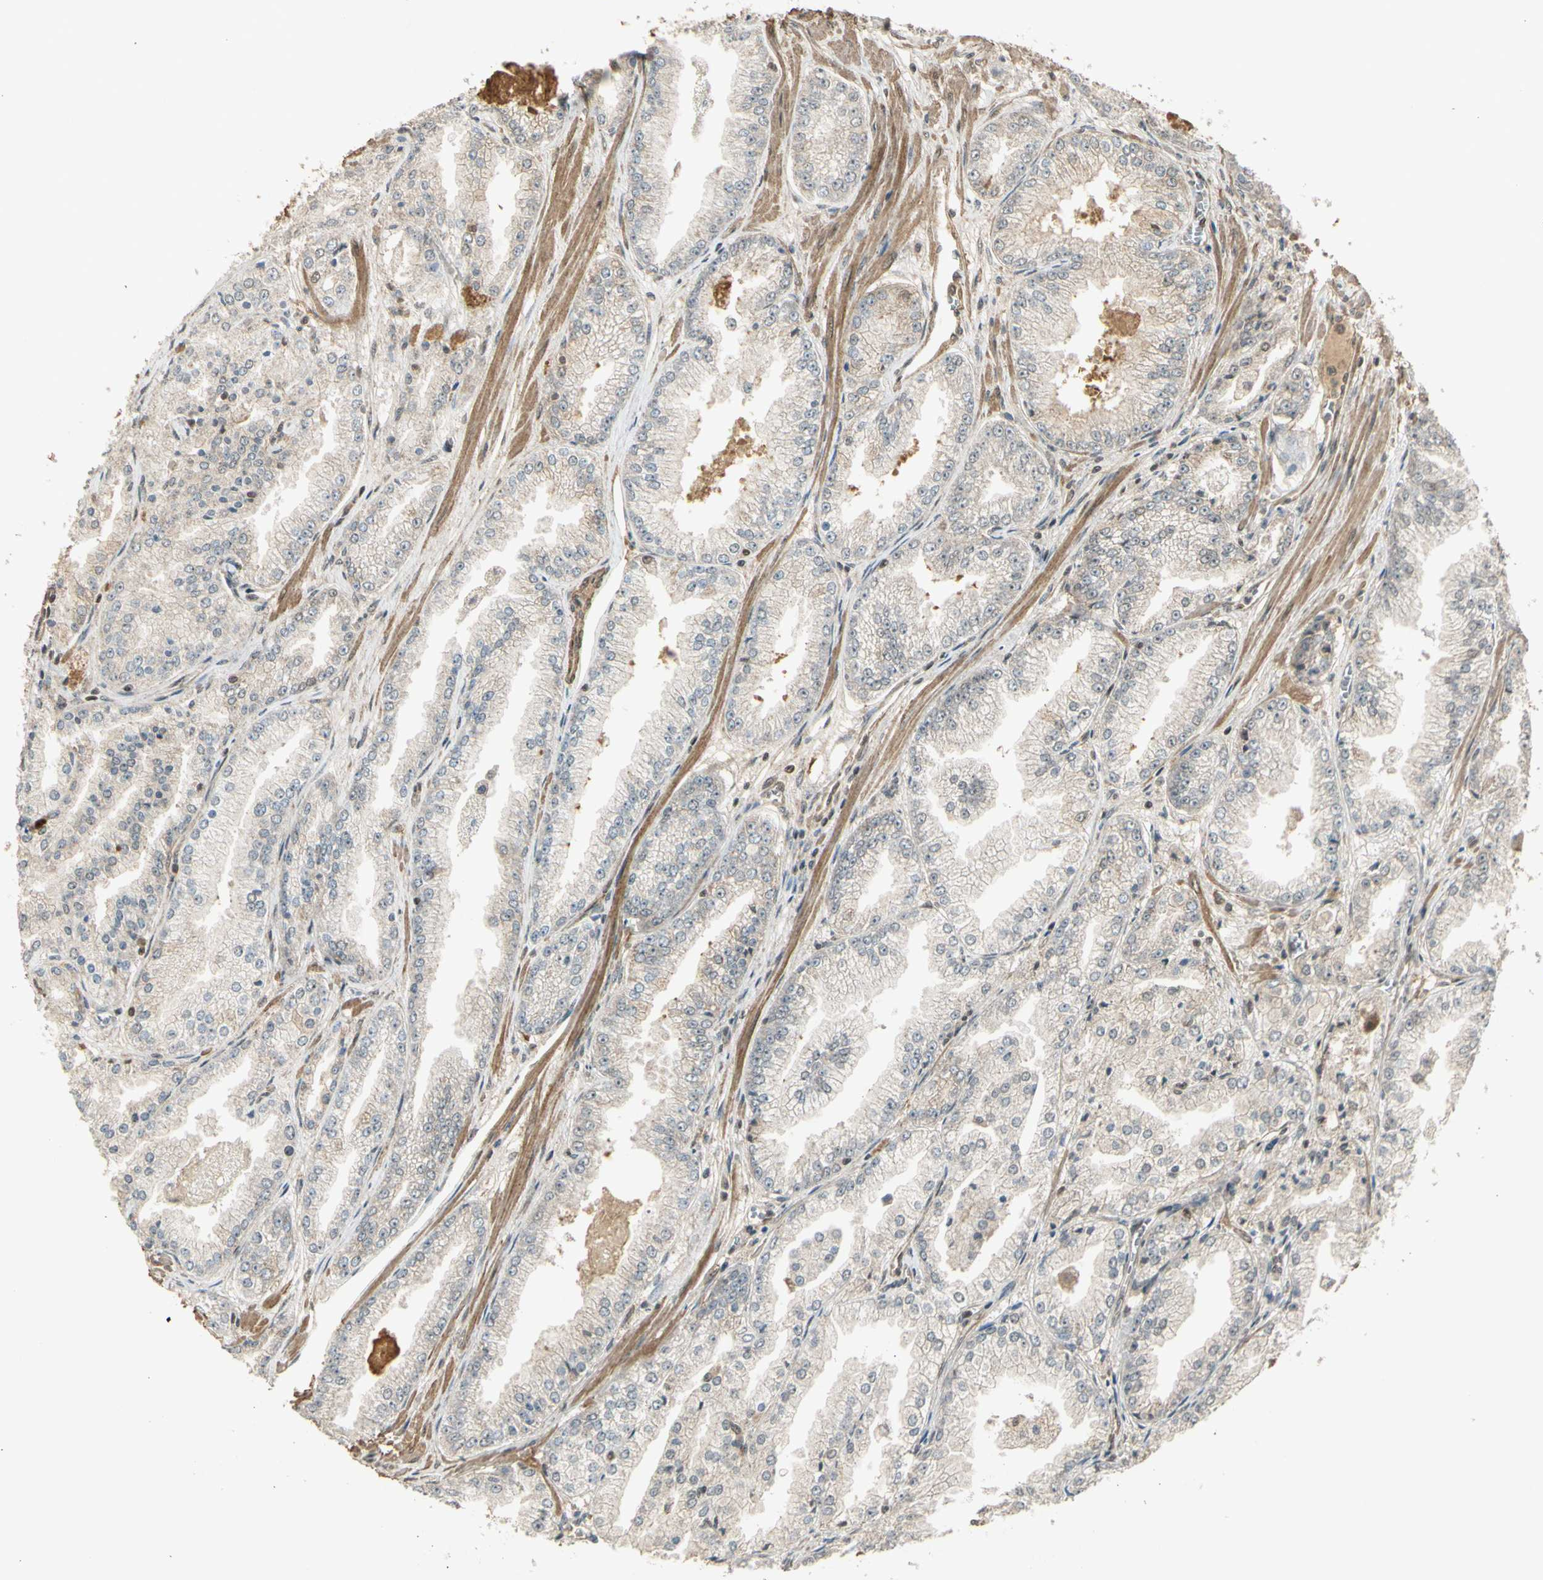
{"staining": {"intensity": "negative", "quantity": "none", "location": "none"}, "tissue": "prostate cancer", "cell_type": "Tumor cells", "image_type": "cancer", "snomed": [{"axis": "morphology", "description": "Adenocarcinoma, High grade"}, {"axis": "topography", "description": "Prostate"}], "caption": "Immunohistochemistry of prostate adenocarcinoma (high-grade) reveals no staining in tumor cells.", "gene": "GMEB2", "patient": {"sex": "male", "age": 61}}